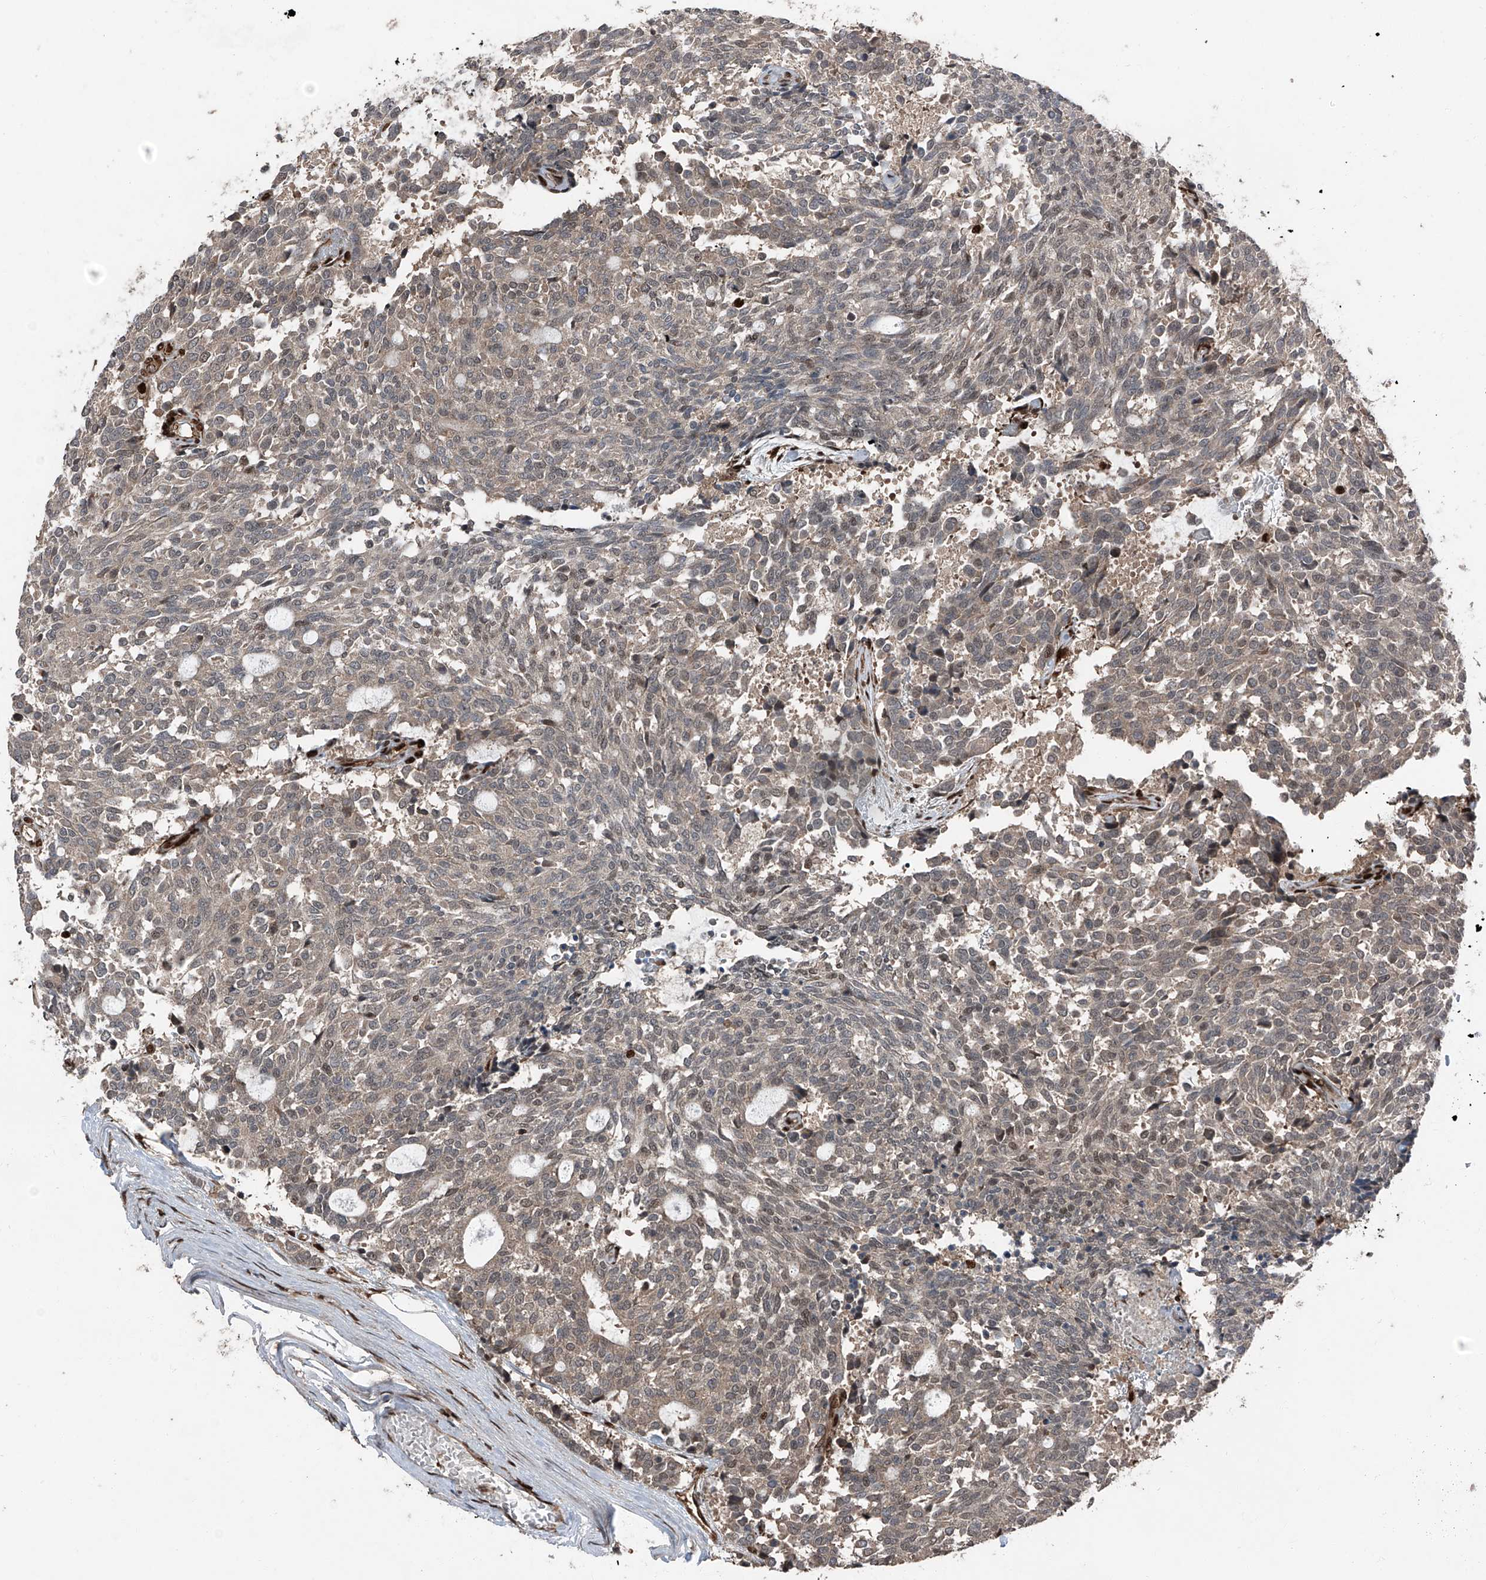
{"staining": {"intensity": "weak", "quantity": "25%-75%", "location": "cytoplasmic/membranous"}, "tissue": "carcinoid", "cell_type": "Tumor cells", "image_type": "cancer", "snomed": [{"axis": "morphology", "description": "Carcinoid, malignant, NOS"}, {"axis": "topography", "description": "Pancreas"}], "caption": "Immunohistochemical staining of human malignant carcinoid displays low levels of weak cytoplasmic/membranous positivity in approximately 25%-75% of tumor cells.", "gene": "FKBP5", "patient": {"sex": "female", "age": 54}}